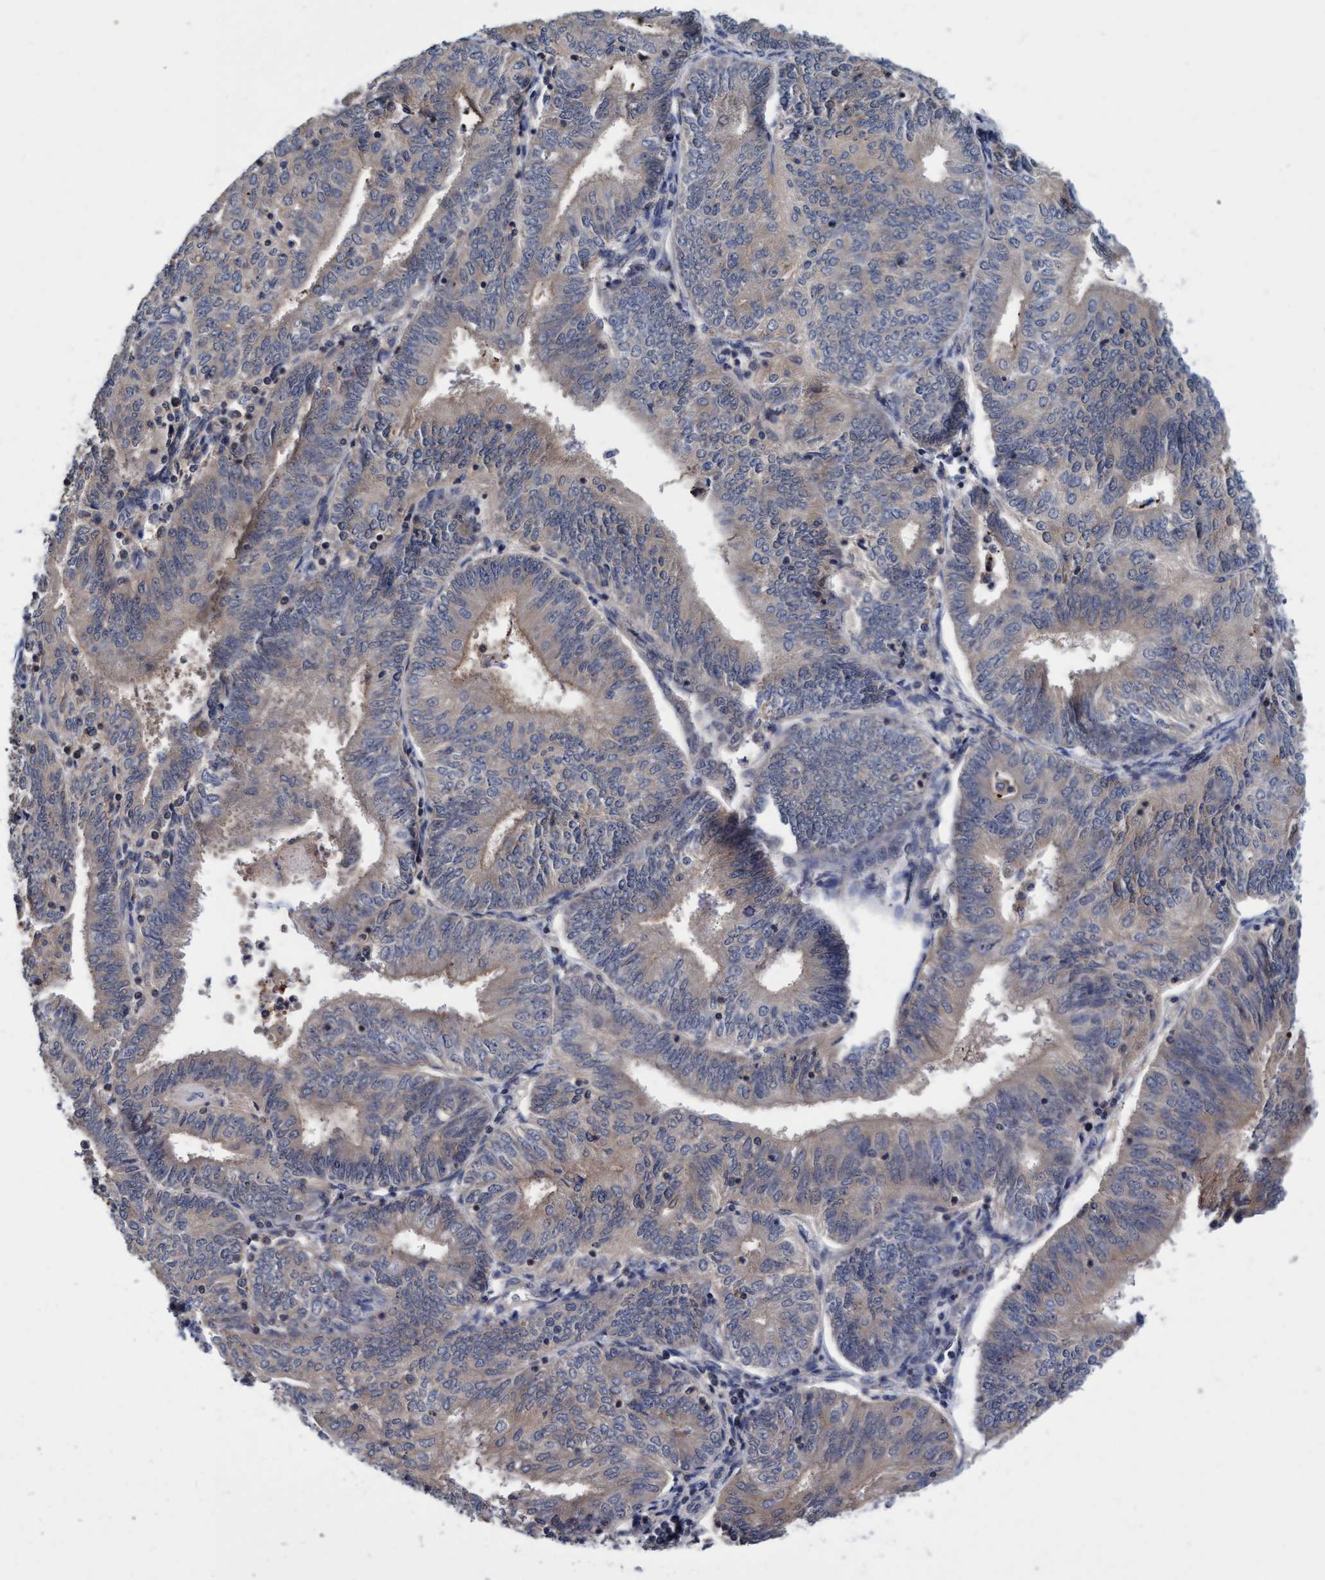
{"staining": {"intensity": "weak", "quantity": ">75%", "location": "cytoplasmic/membranous"}, "tissue": "endometrial cancer", "cell_type": "Tumor cells", "image_type": "cancer", "snomed": [{"axis": "morphology", "description": "Adenocarcinoma, NOS"}, {"axis": "topography", "description": "Endometrium"}], "caption": "This image displays immunohistochemistry staining of human endometrial cancer (adenocarcinoma), with low weak cytoplasmic/membranous expression in about >75% of tumor cells.", "gene": "CALCOCO2", "patient": {"sex": "female", "age": 58}}